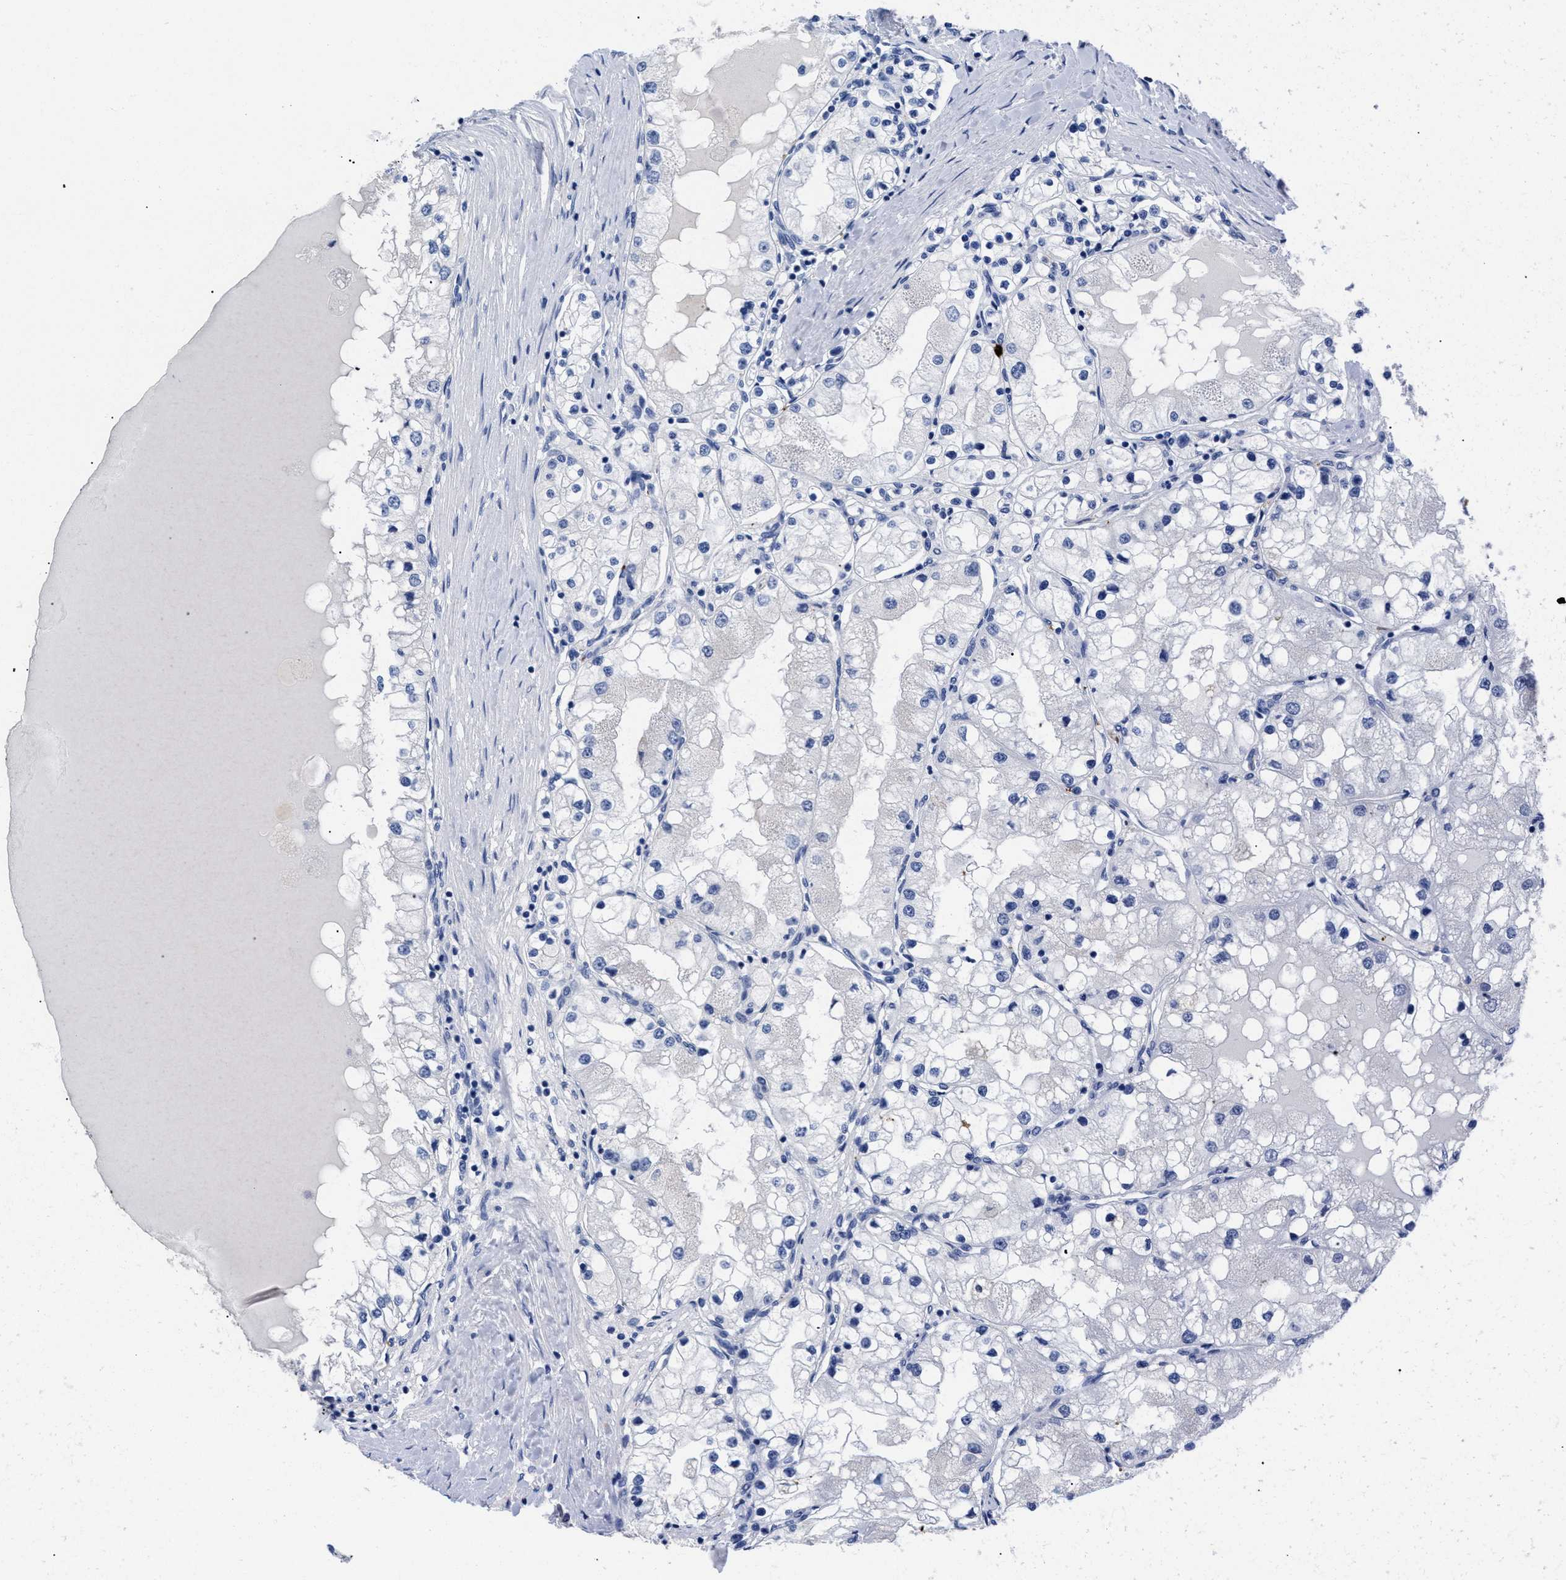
{"staining": {"intensity": "negative", "quantity": "none", "location": "none"}, "tissue": "renal cancer", "cell_type": "Tumor cells", "image_type": "cancer", "snomed": [{"axis": "morphology", "description": "Adenocarcinoma, NOS"}, {"axis": "topography", "description": "Kidney"}], "caption": "High magnification brightfield microscopy of renal cancer stained with DAB (3,3'-diaminobenzidine) (brown) and counterstained with hematoxylin (blue): tumor cells show no significant staining.", "gene": "TREML1", "patient": {"sex": "male", "age": 68}}